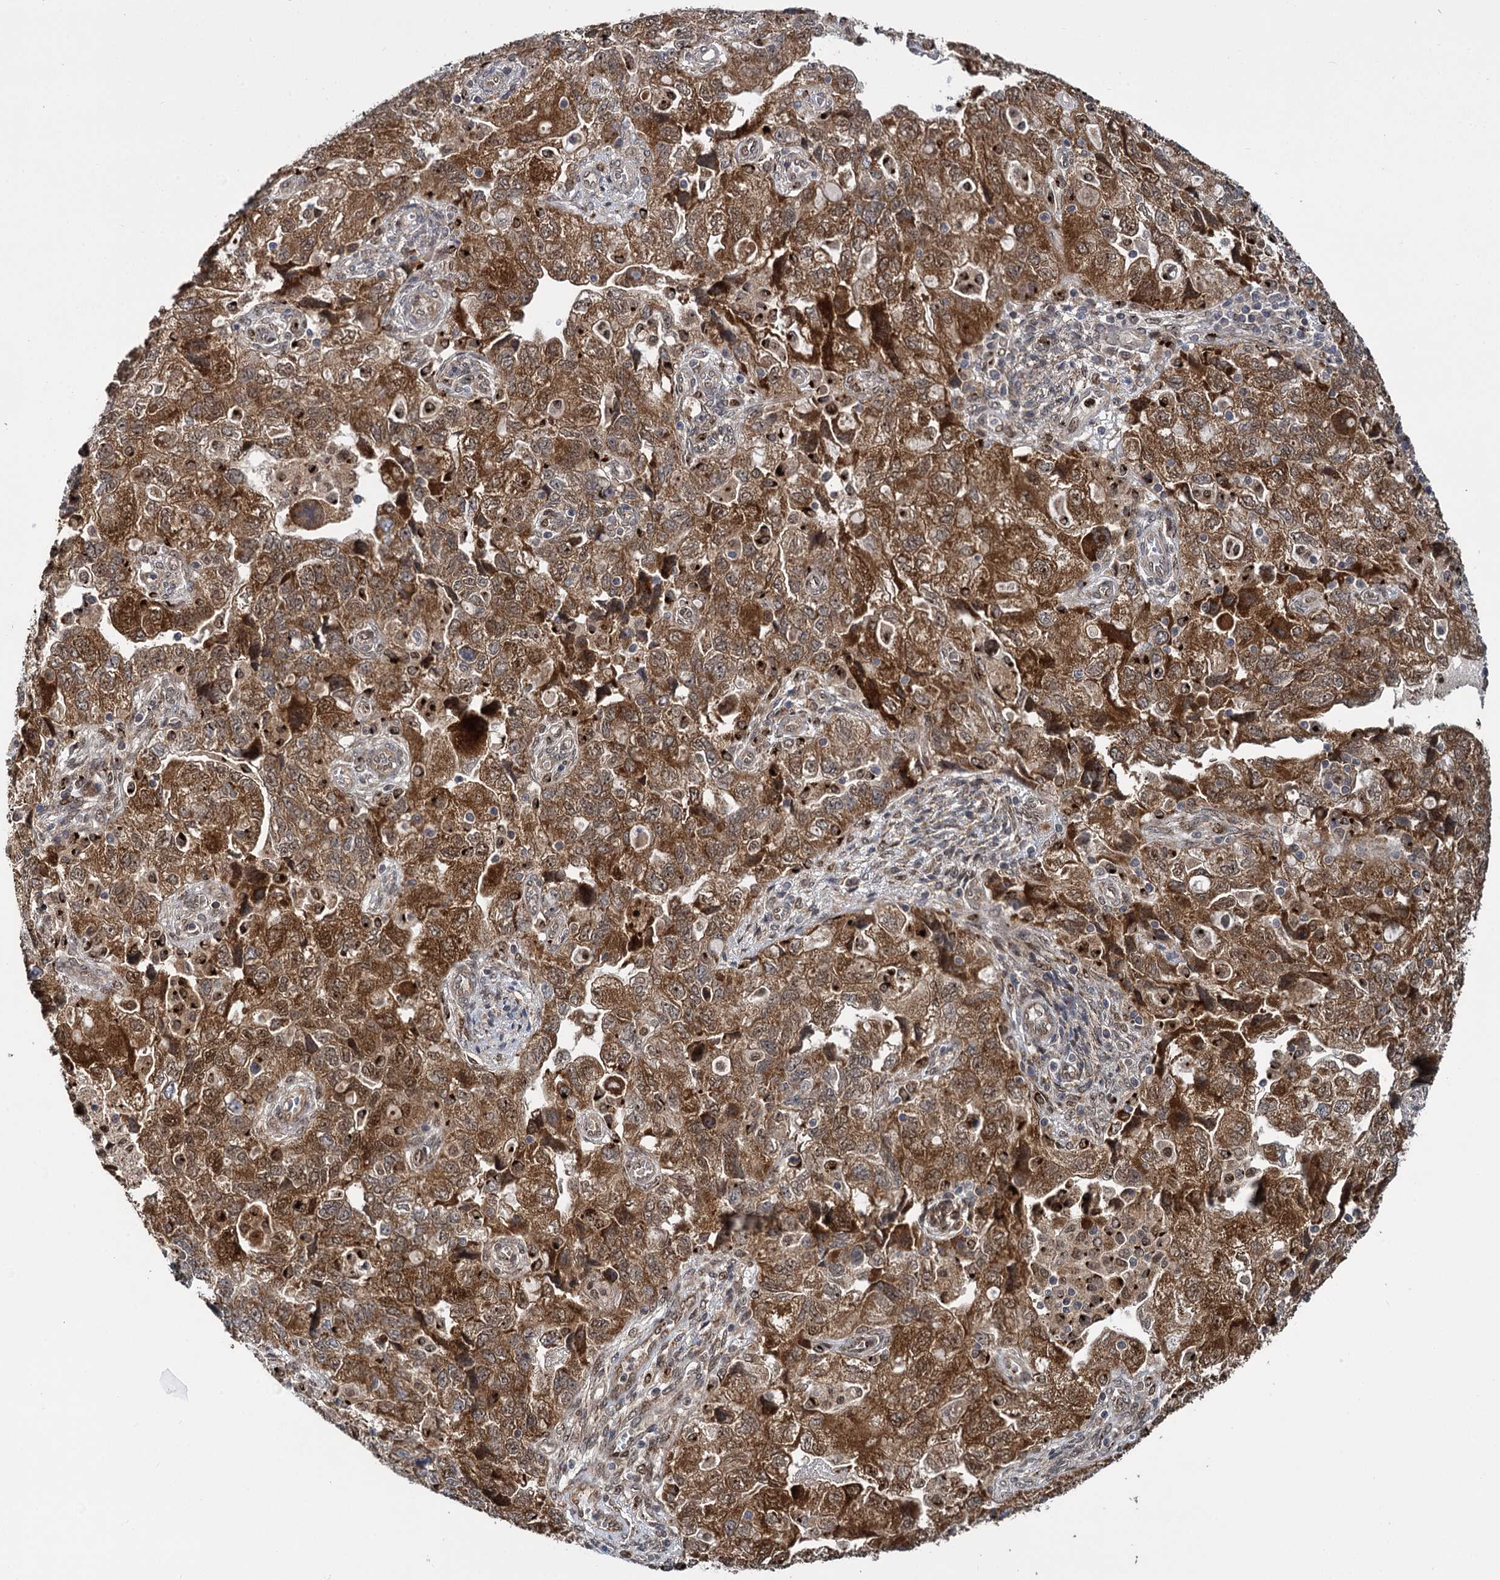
{"staining": {"intensity": "moderate", "quantity": ">75%", "location": "cytoplasmic/membranous,nuclear"}, "tissue": "ovarian cancer", "cell_type": "Tumor cells", "image_type": "cancer", "snomed": [{"axis": "morphology", "description": "Carcinoma, NOS"}, {"axis": "morphology", "description": "Cystadenocarcinoma, serous, NOS"}, {"axis": "topography", "description": "Ovary"}], "caption": "The micrograph reveals immunohistochemical staining of carcinoma (ovarian). There is moderate cytoplasmic/membranous and nuclear expression is appreciated in approximately >75% of tumor cells.", "gene": "GAL3ST4", "patient": {"sex": "female", "age": 69}}